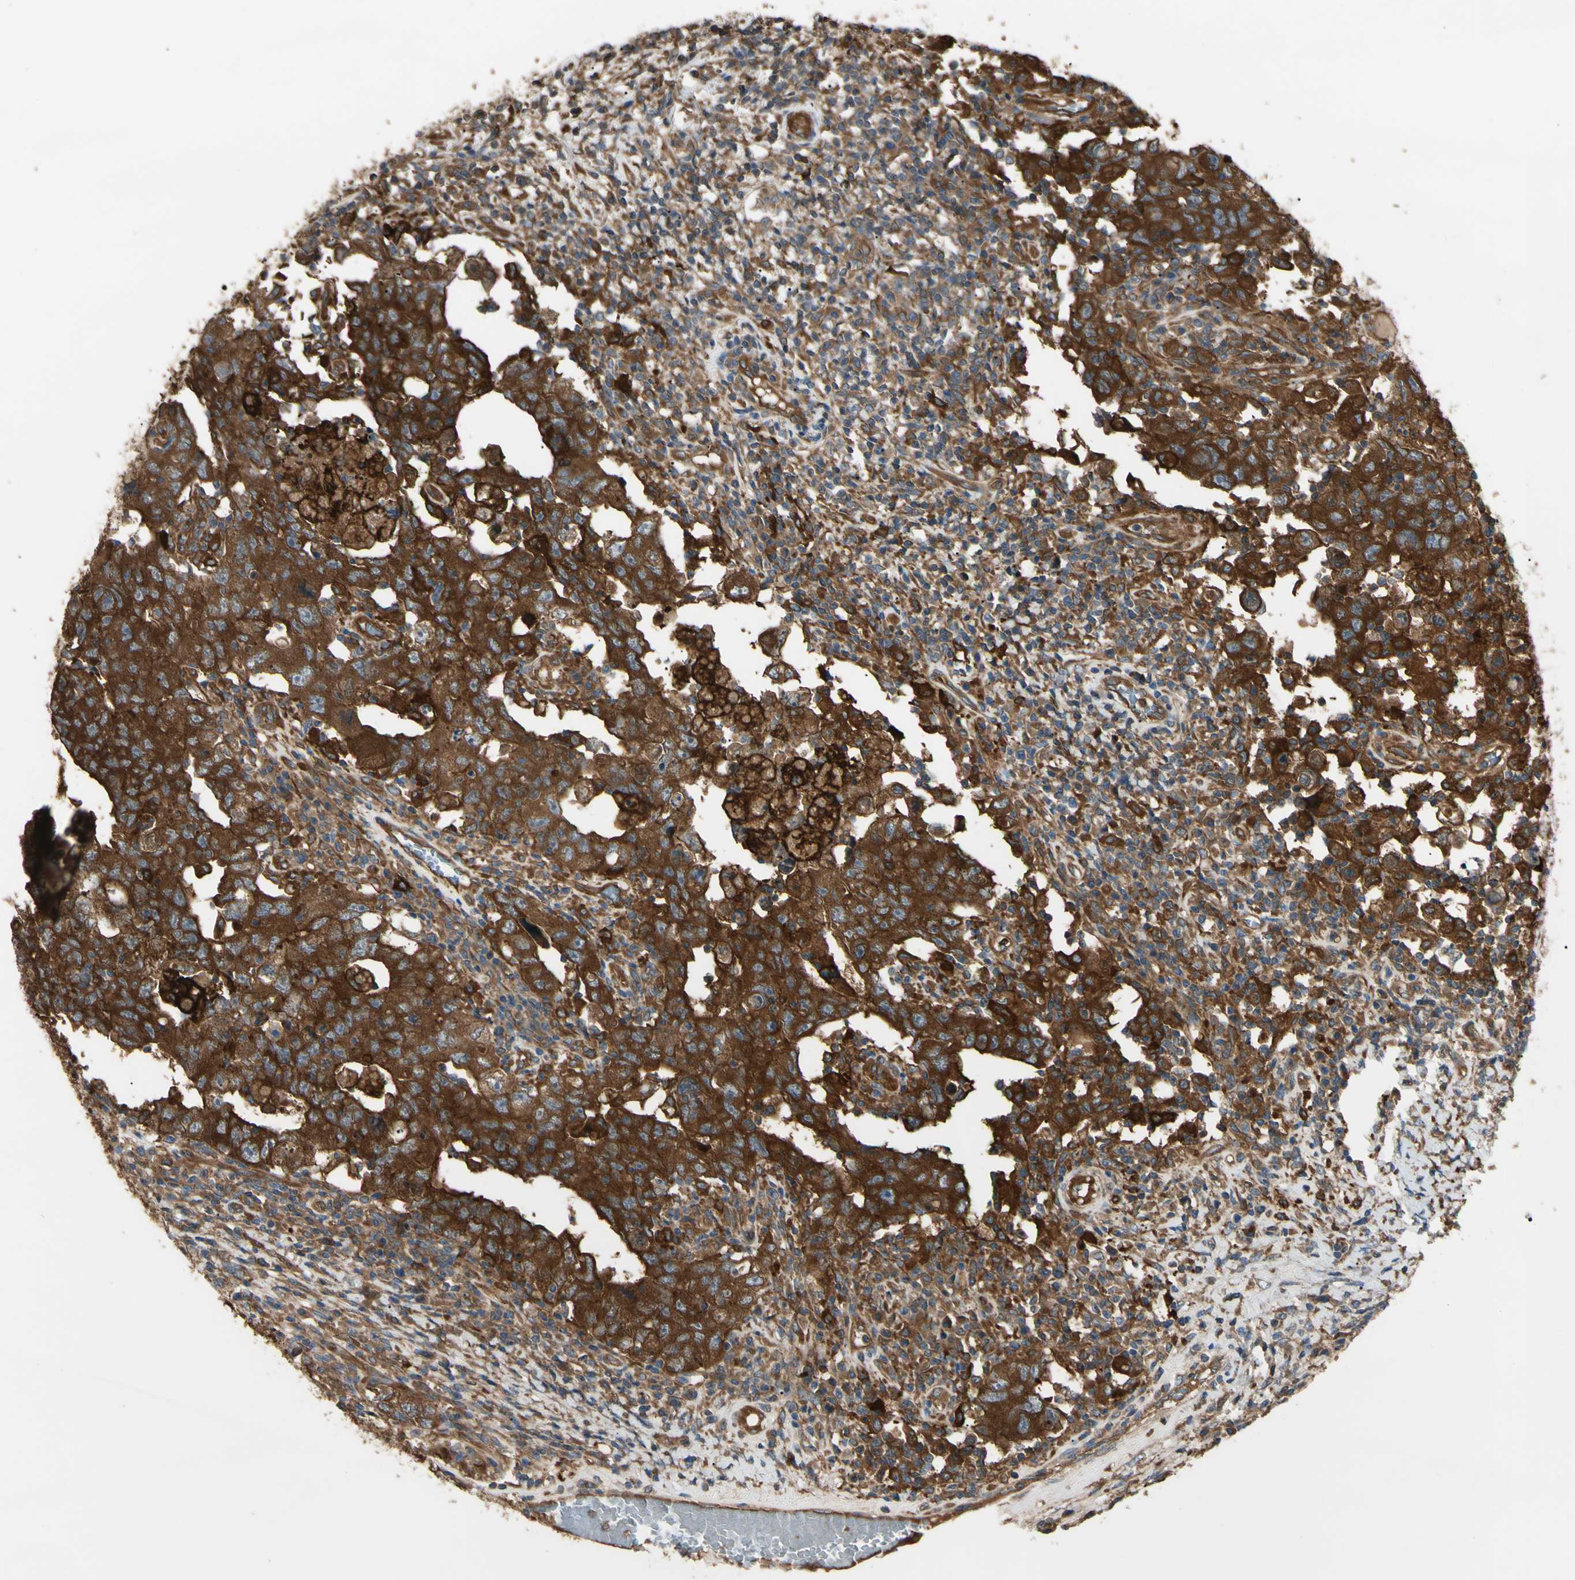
{"staining": {"intensity": "strong", "quantity": ">75%", "location": "cytoplasmic/membranous"}, "tissue": "testis cancer", "cell_type": "Tumor cells", "image_type": "cancer", "snomed": [{"axis": "morphology", "description": "Carcinoma, Embryonal, NOS"}, {"axis": "topography", "description": "Testis"}], "caption": "Brown immunohistochemical staining in human testis embryonal carcinoma displays strong cytoplasmic/membranous expression in about >75% of tumor cells.", "gene": "PTPN12", "patient": {"sex": "male", "age": 26}}